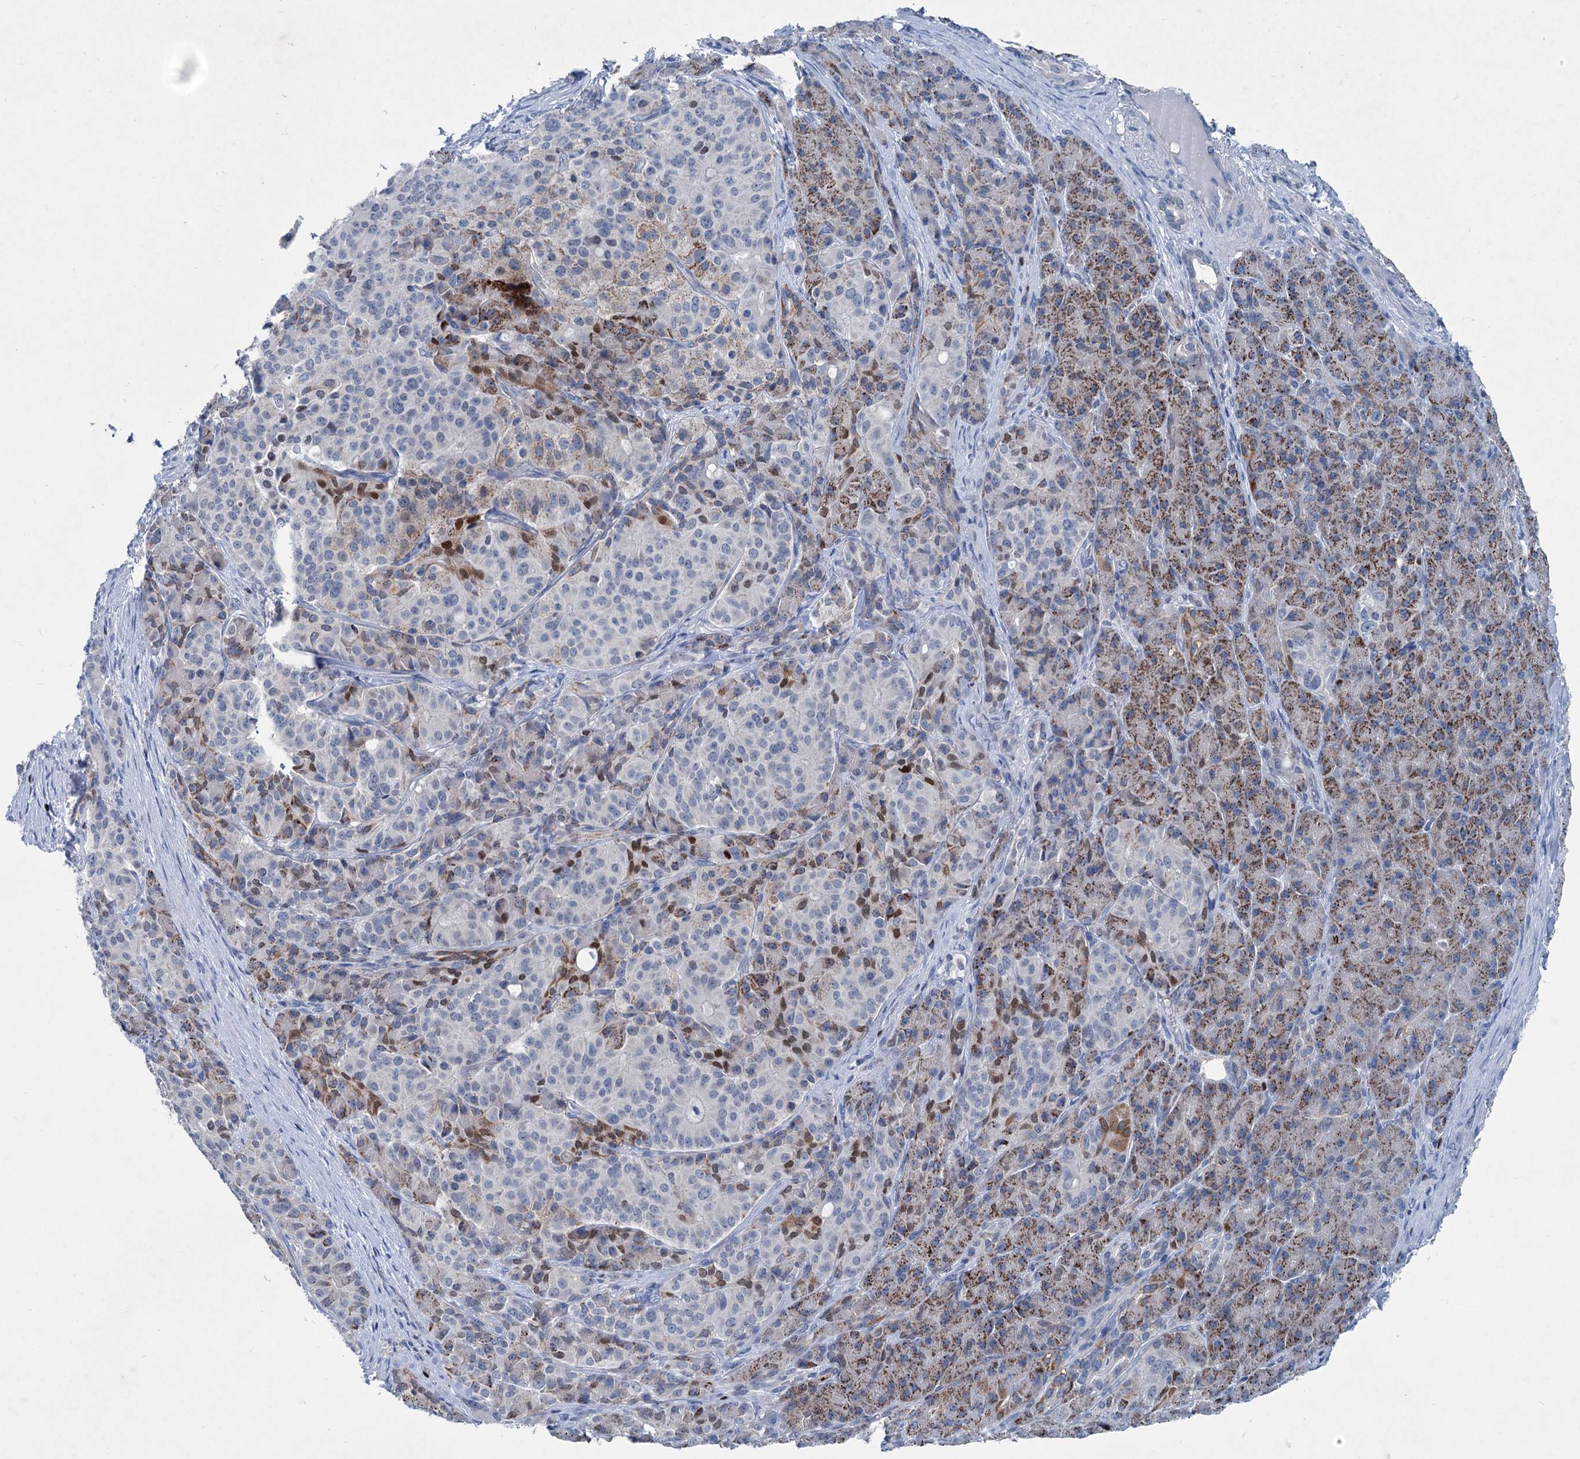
{"staining": {"intensity": "moderate", "quantity": "25%-75%", "location": "cytoplasmic/membranous"}, "tissue": "pancreatic cancer", "cell_type": "Tumor cells", "image_type": "cancer", "snomed": [{"axis": "morphology", "description": "Adenocarcinoma, NOS"}, {"axis": "topography", "description": "Pancreas"}], "caption": "High-magnification brightfield microscopy of pancreatic adenocarcinoma stained with DAB (3,3'-diaminobenzidine) (brown) and counterstained with hematoxylin (blue). tumor cells exhibit moderate cytoplasmic/membranous positivity is seen in about25%-75% of cells.", "gene": "ELP4", "patient": {"sex": "female", "age": 74}}